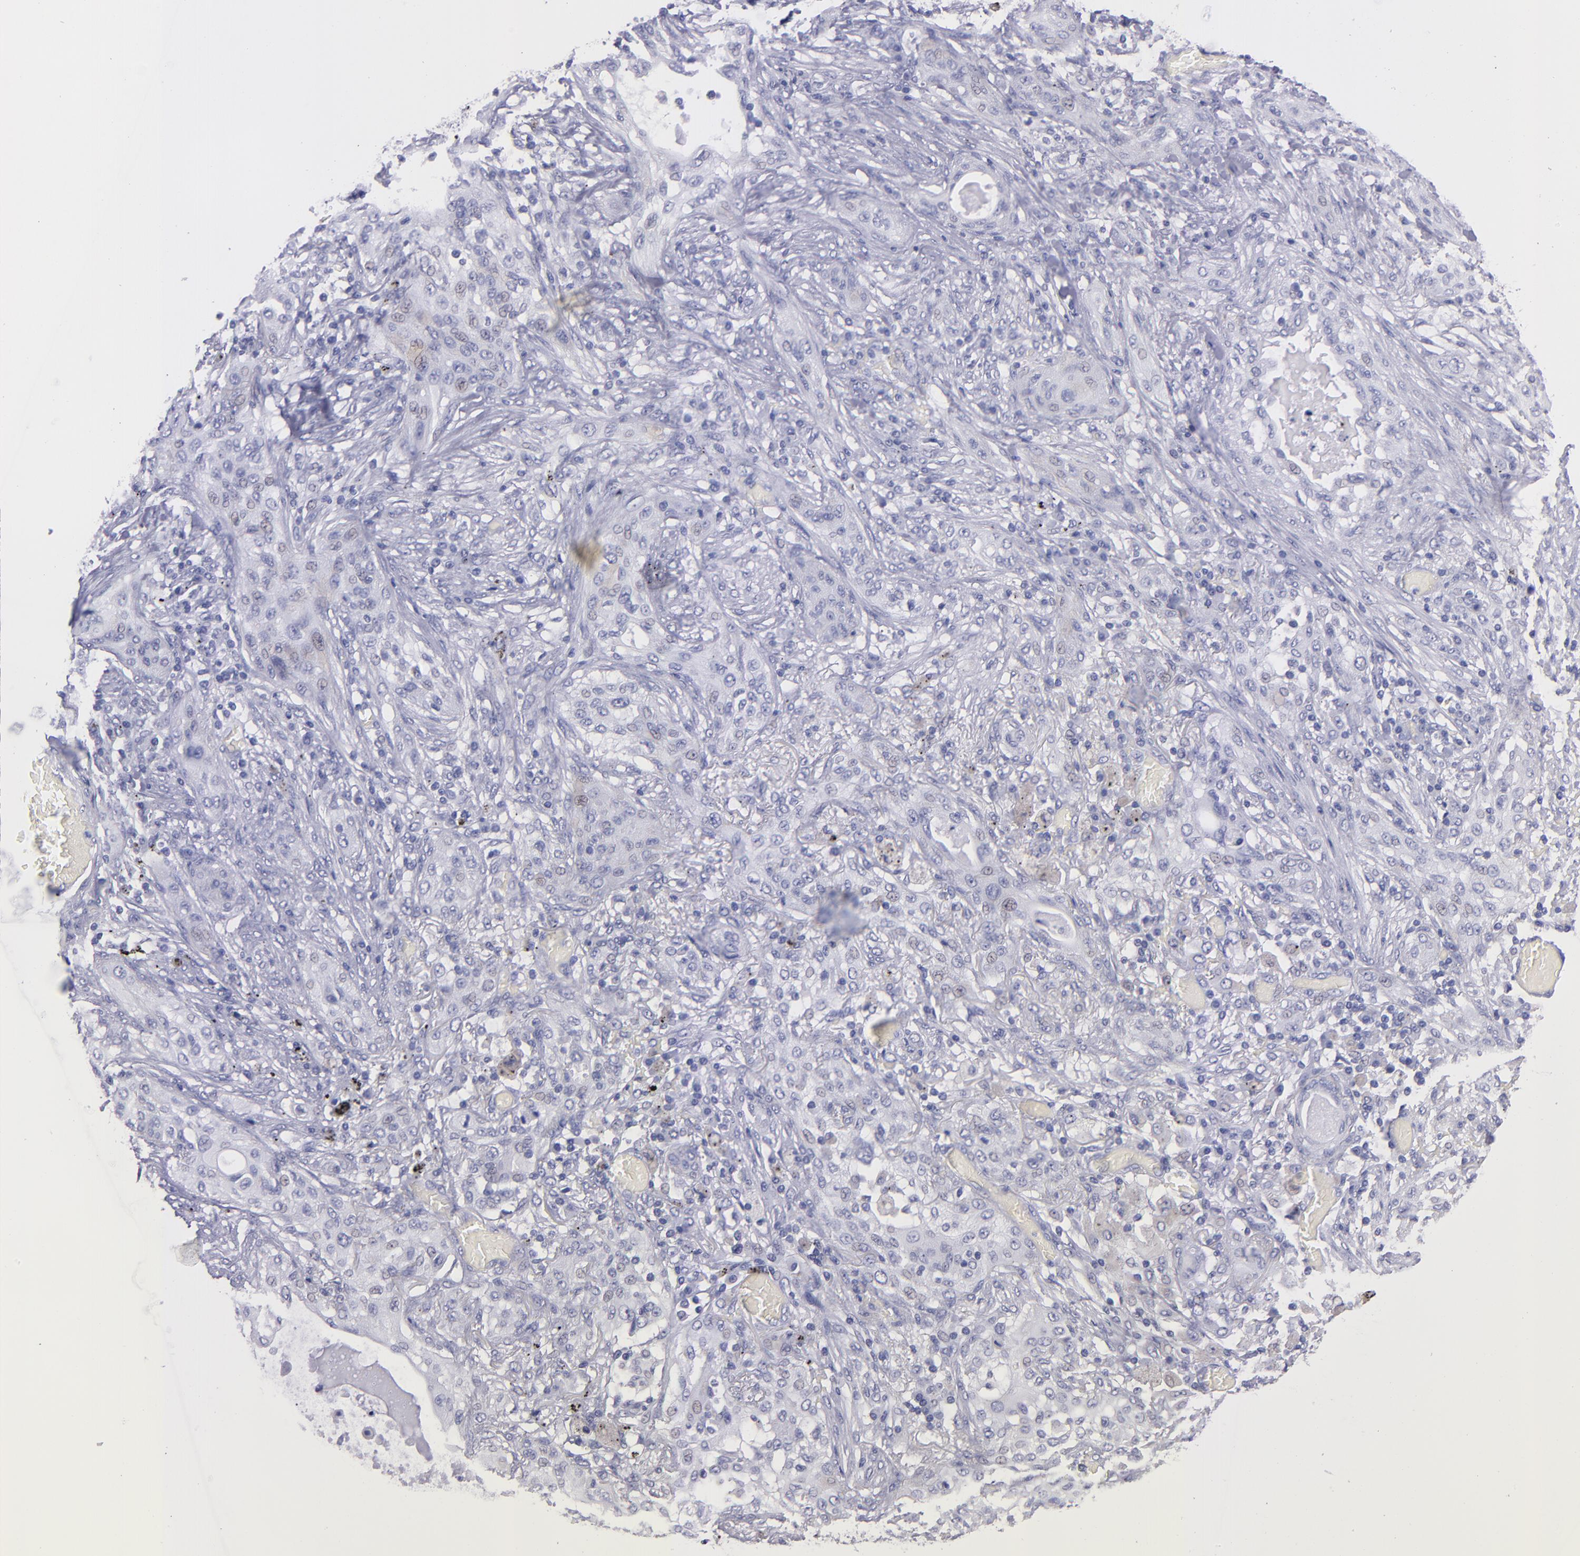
{"staining": {"intensity": "negative", "quantity": "none", "location": "none"}, "tissue": "lung cancer", "cell_type": "Tumor cells", "image_type": "cancer", "snomed": [{"axis": "morphology", "description": "Squamous cell carcinoma, NOS"}, {"axis": "topography", "description": "Lung"}], "caption": "The photomicrograph displays no significant staining in tumor cells of lung cancer (squamous cell carcinoma). The staining is performed using DAB brown chromogen with nuclei counter-stained in using hematoxylin.", "gene": "TG", "patient": {"sex": "female", "age": 47}}